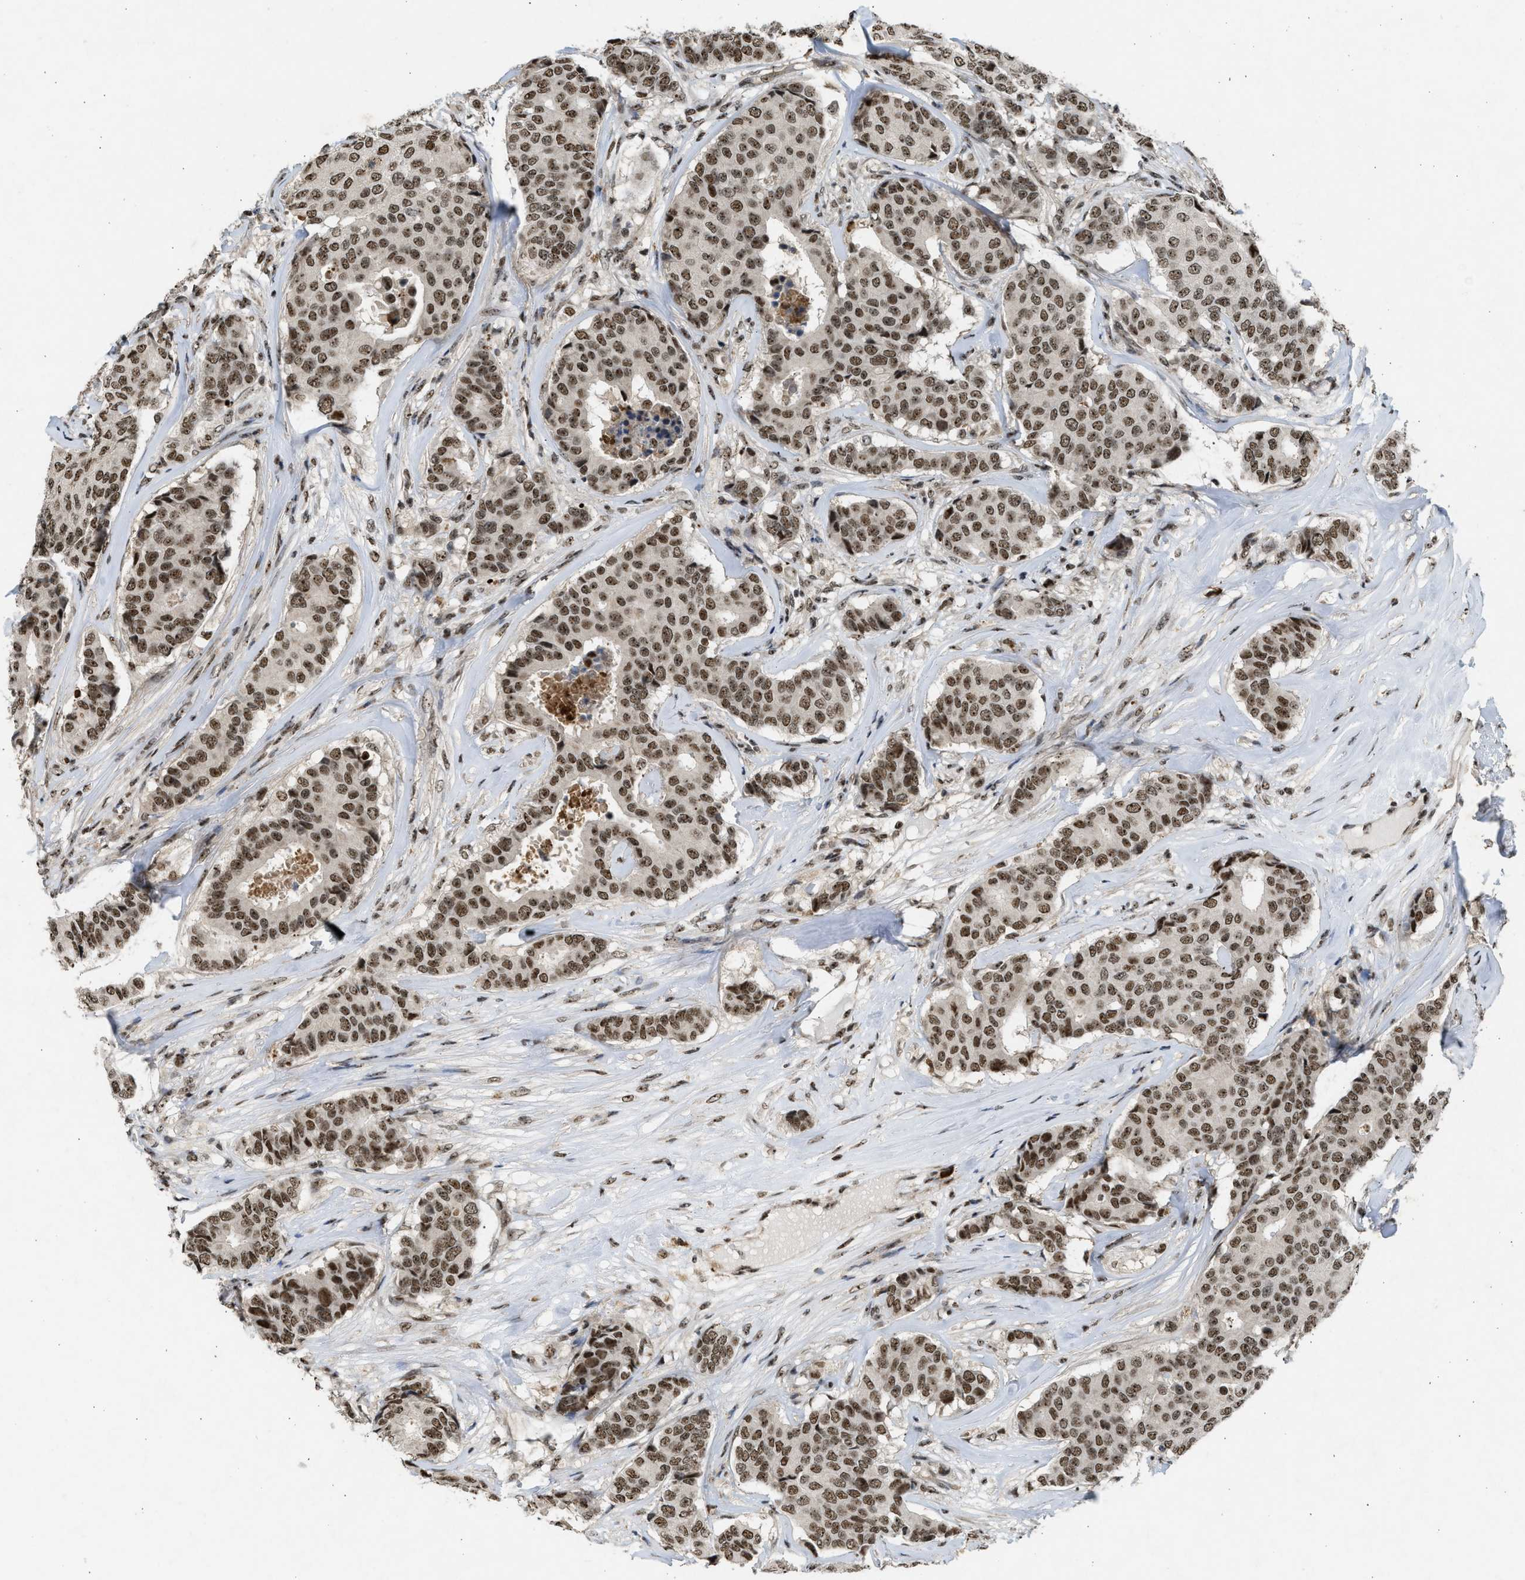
{"staining": {"intensity": "moderate", "quantity": ">75%", "location": "nuclear"}, "tissue": "breast cancer", "cell_type": "Tumor cells", "image_type": "cancer", "snomed": [{"axis": "morphology", "description": "Duct carcinoma"}, {"axis": "topography", "description": "Breast"}], "caption": "Breast invasive ductal carcinoma was stained to show a protein in brown. There is medium levels of moderate nuclear positivity in approximately >75% of tumor cells.", "gene": "TFDP2", "patient": {"sex": "female", "age": 75}}